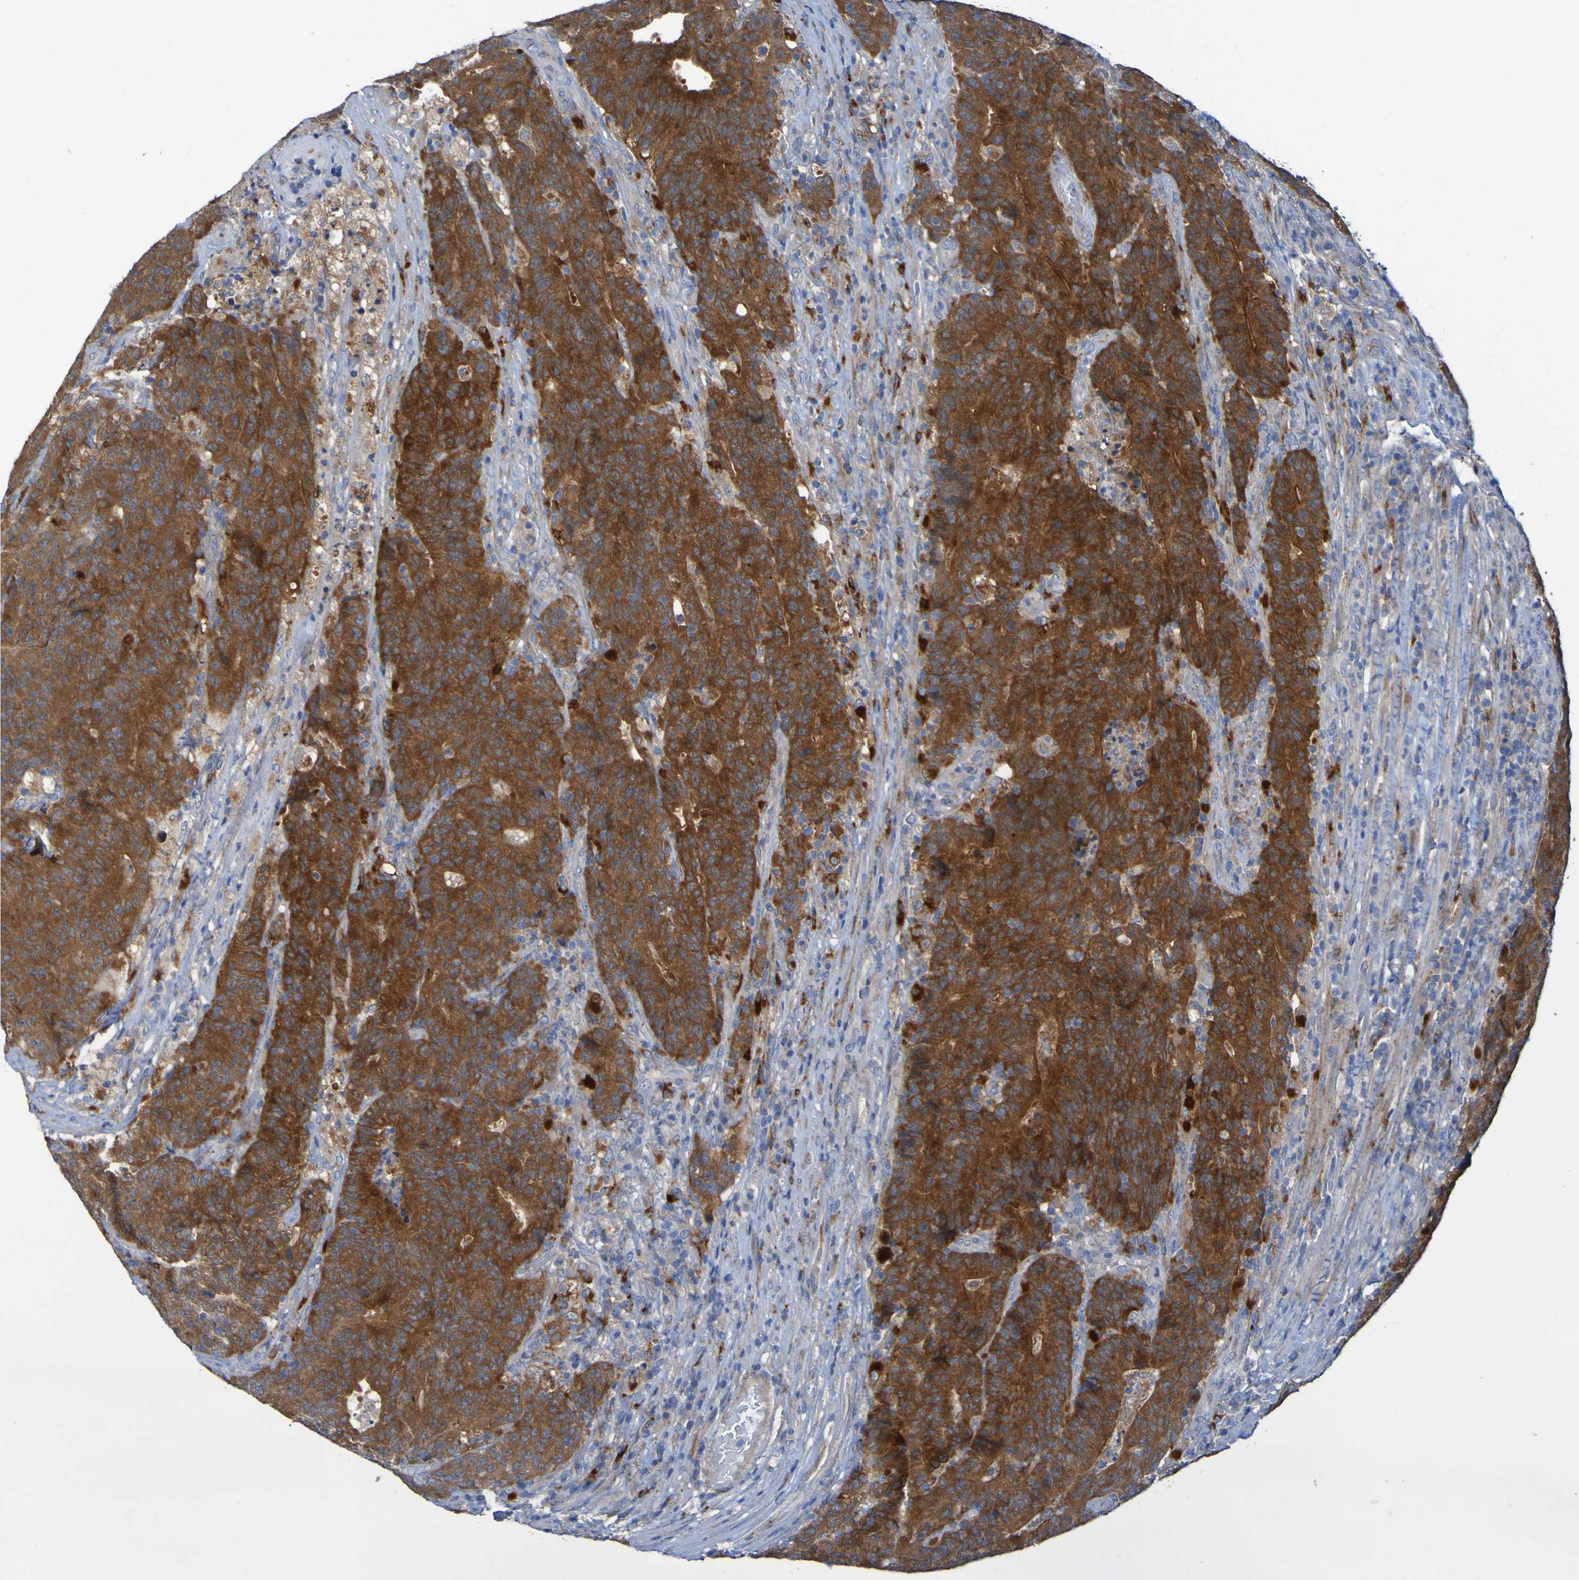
{"staining": {"intensity": "strong", "quantity": ">75%", "location": "cytoplasmic/membranous"}, "tissue": "colorectal cancer", "cell_type": "Tumor cells", "image_type": "cancer", "snomed": [{"axis": "morphology", "description": "Normal tissue, NOS"}, {"axis": "morphology", "description": "Adenocarcinoma, NOS"}, {"axis": "topography", "description": "Colon"}], "caption": "A high-resolution histopathology image shows IHC staining of colorectal cancer, which displays strong cytoplasmic/membranous positivity in approximately >75% of tumor cells. (Brightfield microscopy of DAB IHC at high magnification).", "gene": "ARHGEF16", "patient": {"sex": "female", "age": 75}}